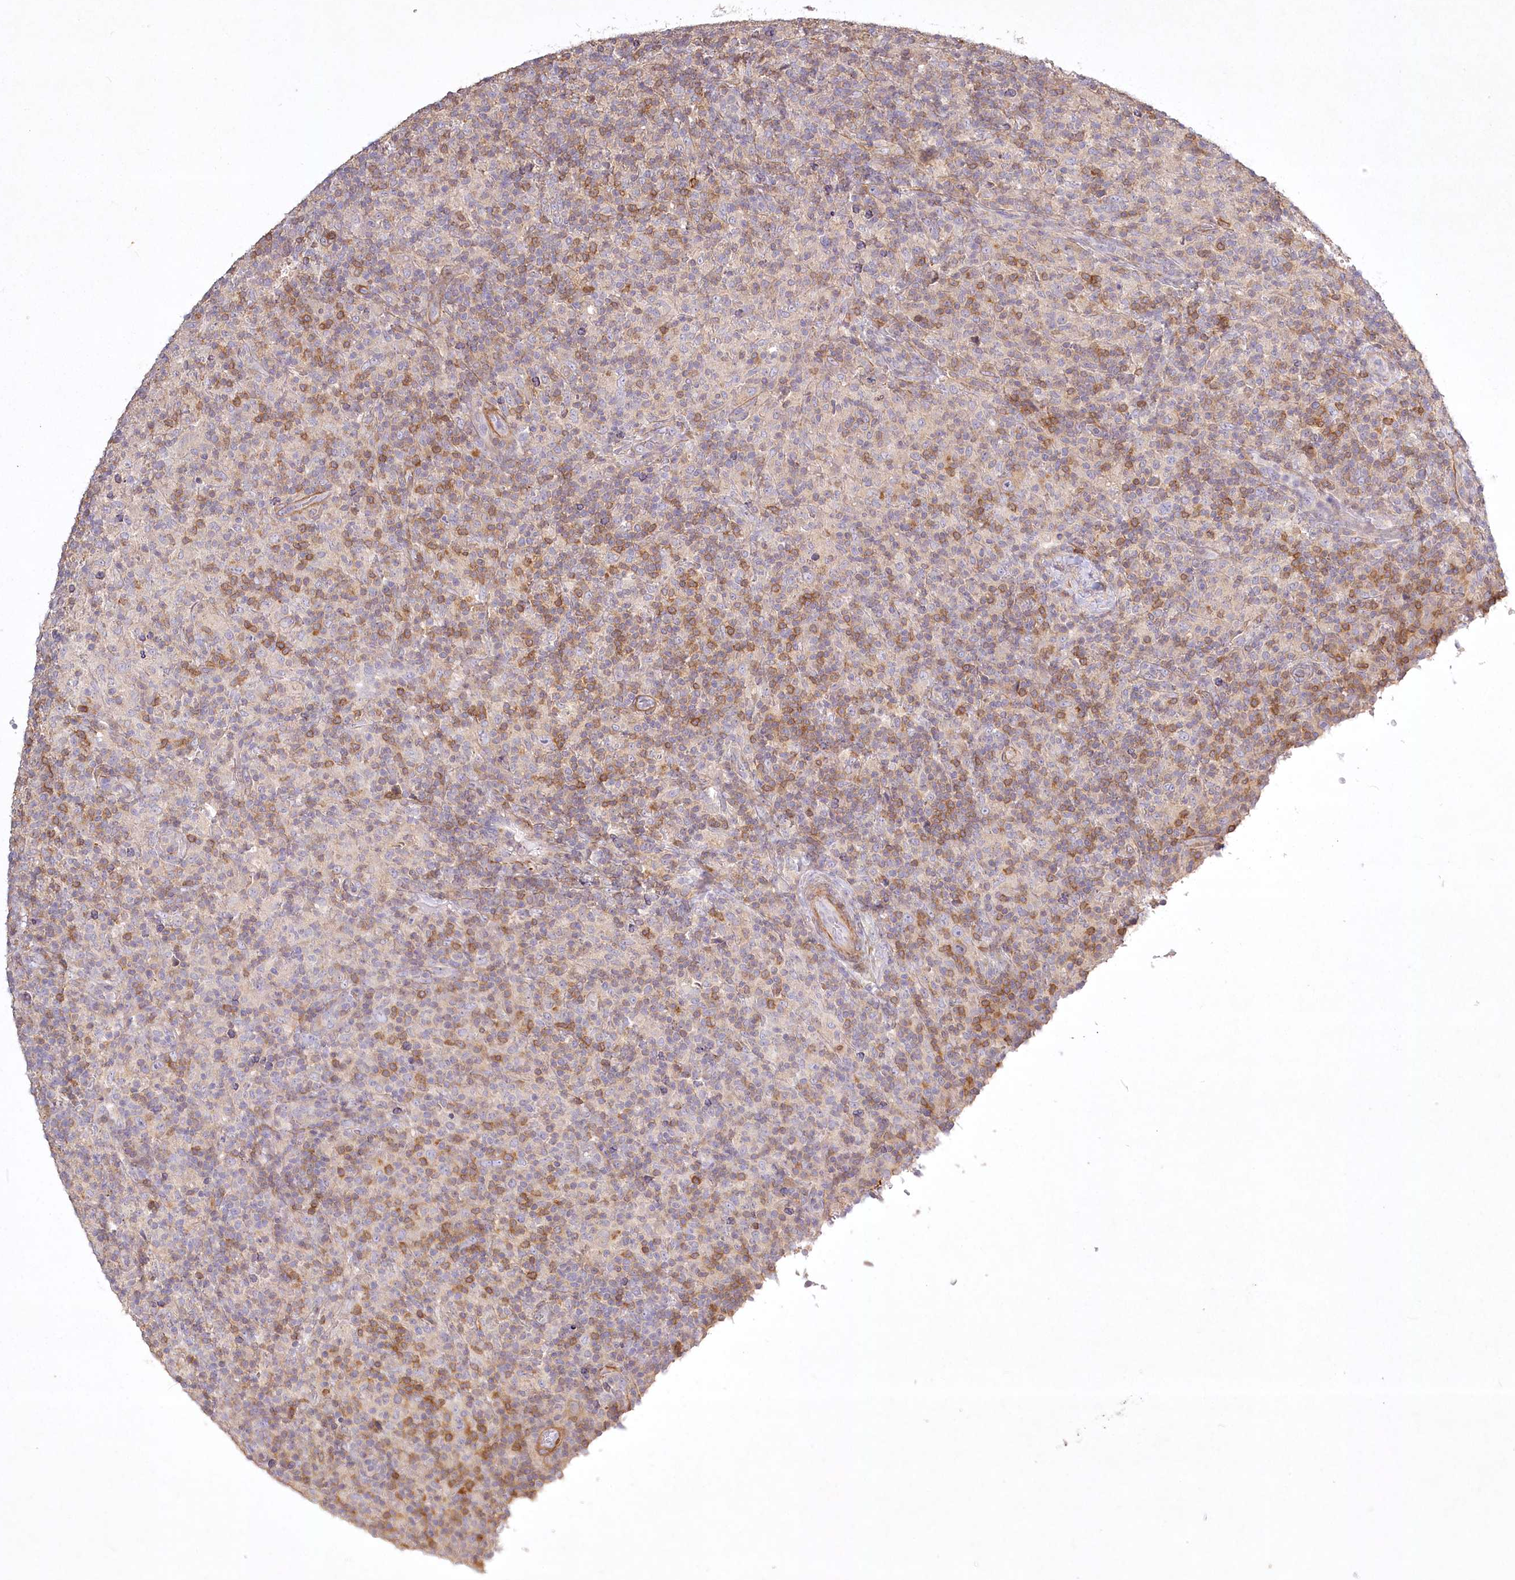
{"staining": {"intensity": "negative", "quantity": "none", "location": "none"}, "tissue": "lymphoma", "cell_type": "Tumor cells", "image_type": "cancer", "snomed": [{"axis": "morphology", "description": "Hodgkin's disease, NOS"}, {"axis": "topography", "description": "Lymph node"}], "caption": "There is no significant expression in tumor cells of Hodgkin's disease. (DAB (3,3'-diaminobenzidine) IHC, high magnification).", "gene": "INPP4B", "patient": {"sex": "male", "age": 70}}